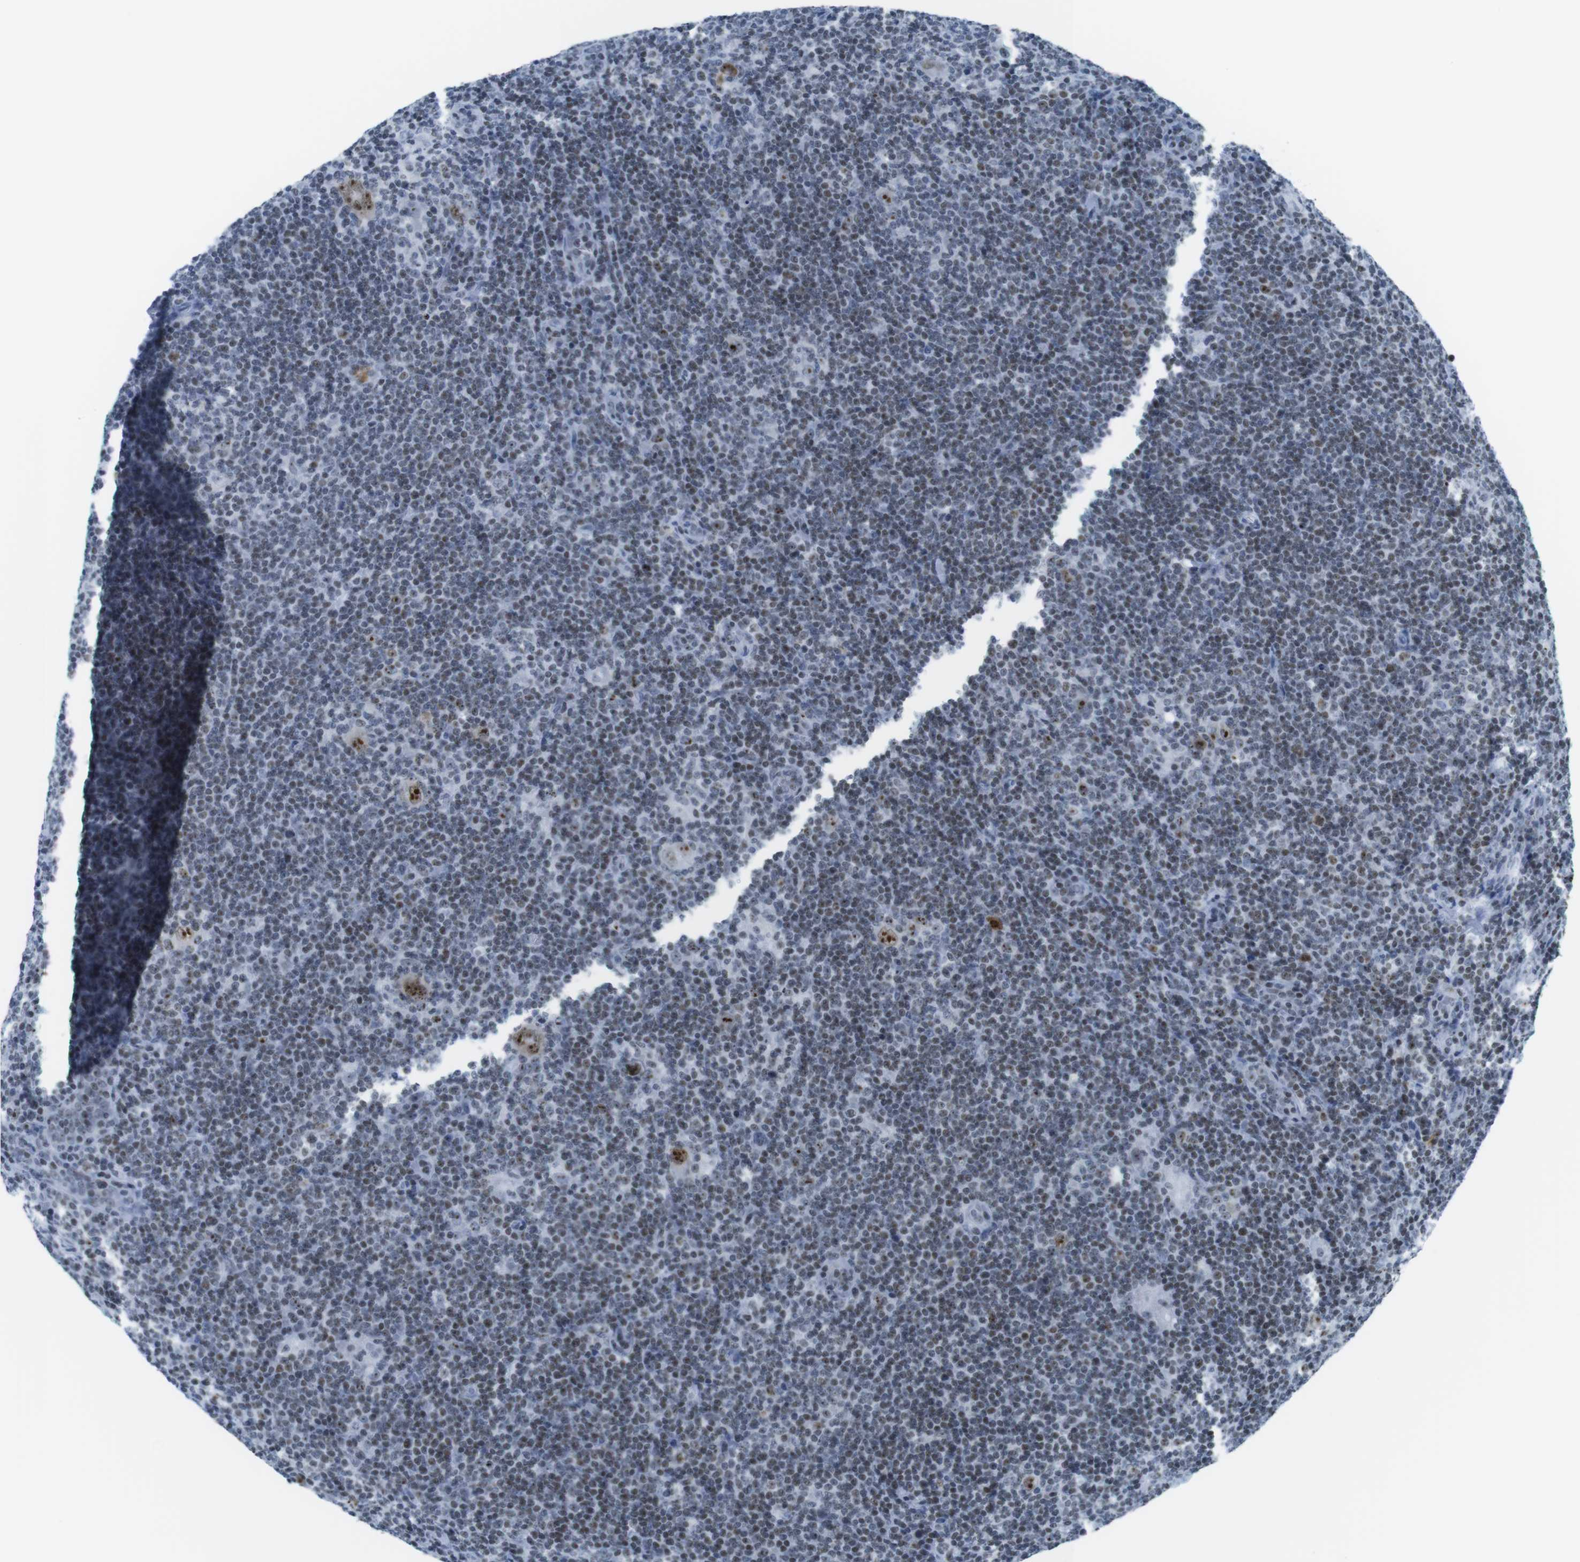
{"staining": {"intensity": "moderate", "quantity": ">75%", "location": "nuclear"}, "tissue": "lymphoma", "cell_type": "Tumor cells", "image_type": "cancer", "snomed": [{"axis": "morphology", "description": "Hodgkin's disease, NOS"}, {"axis": "topography", "description": "Lymph node"}], "caption": "Immunohistochemical staining of human lymphoma demonstrates moderate nuclear protein staining in approximately >75% of tumor cells. Immunohistochemistry stains the protein of interest in brown and the nuclei are stained blue.", "gene": "NIFK", "patient": {"sex": "female", "age": 57}}